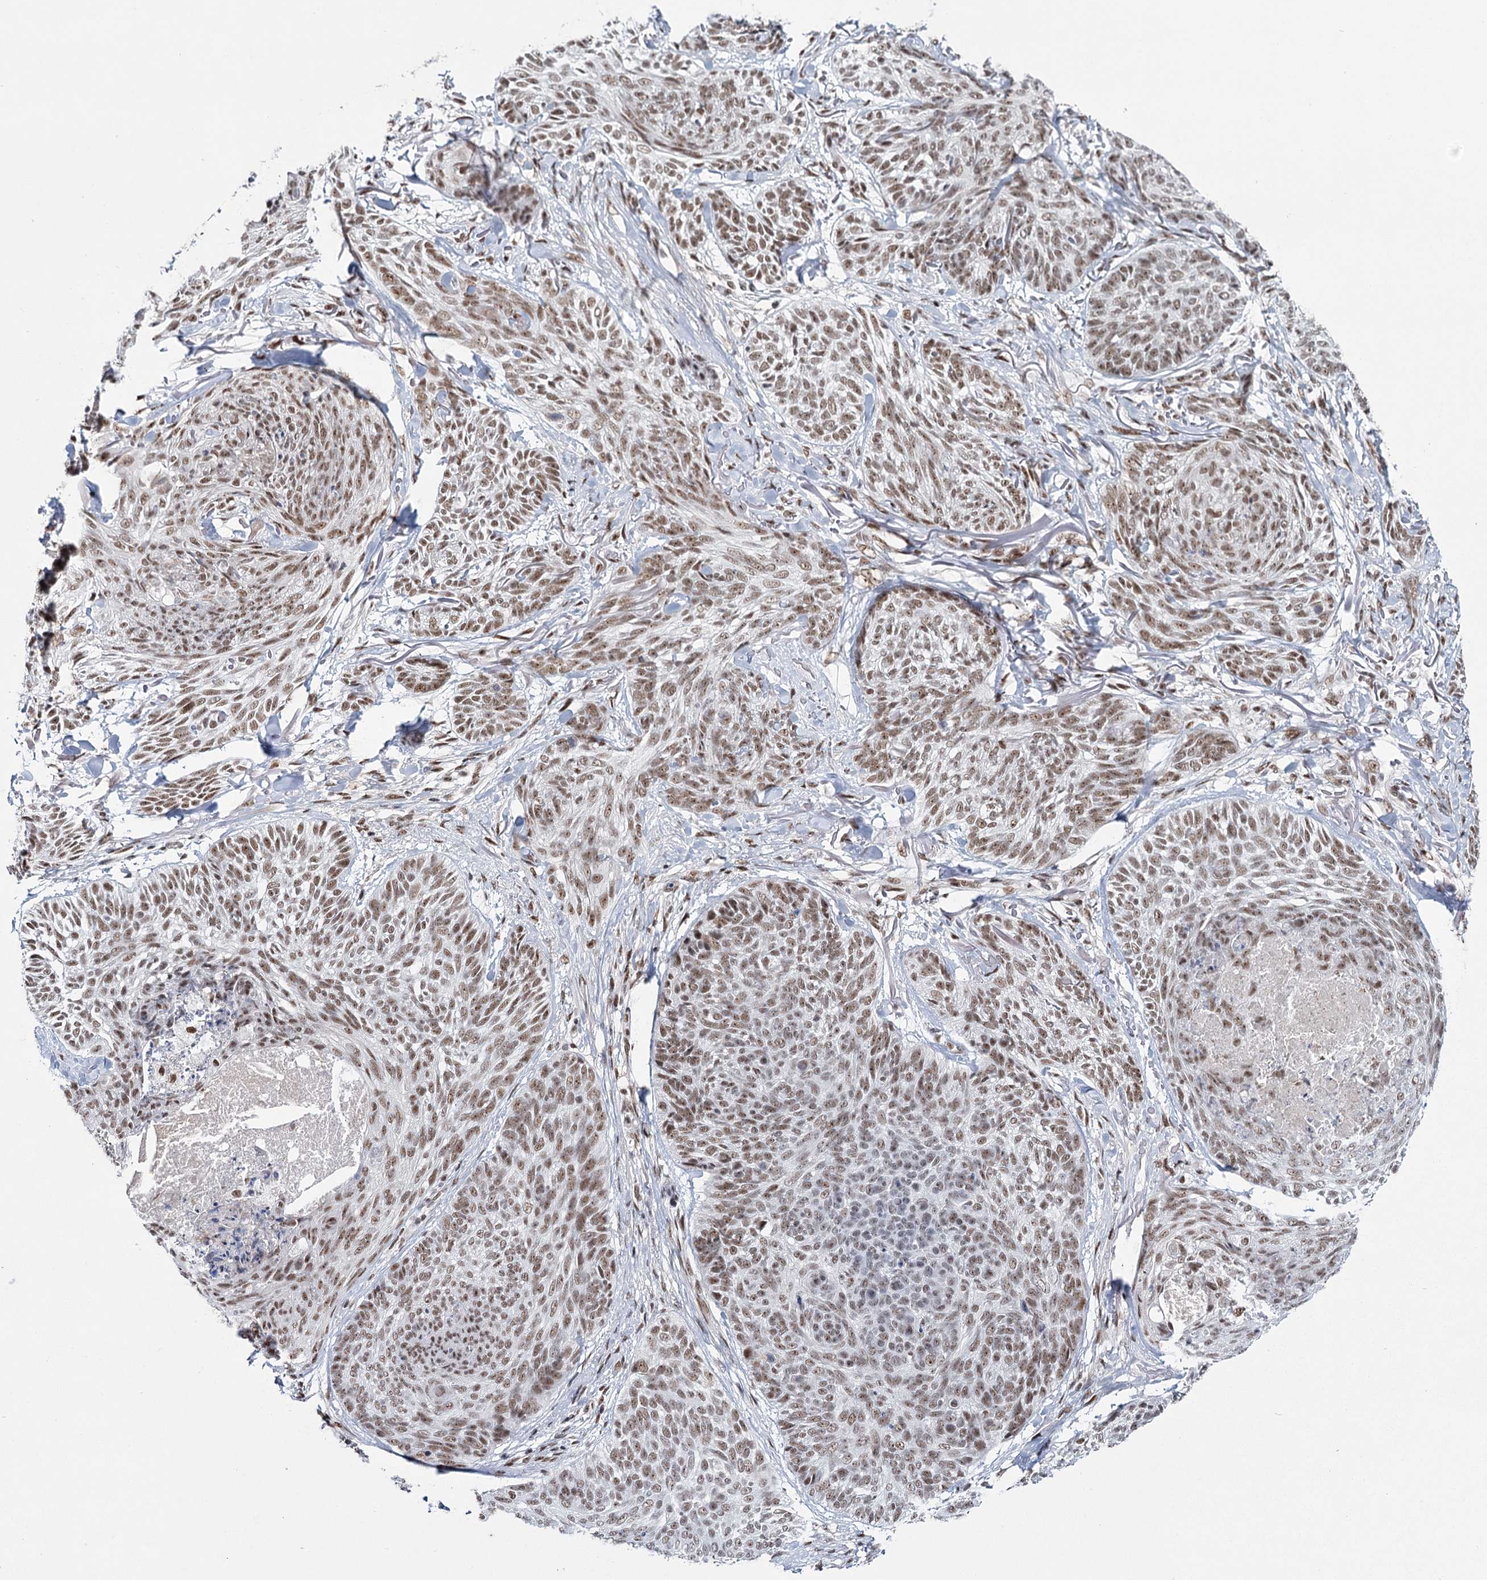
{"staining": {"intensity": "moderate", "quantity": ">75%", "location": "nuclear"}, "tissue": "skin cancer", "cell_type": "Tumor cells", "image_type": "cancer", "snomed": [{"axis": "morphology", "description": "Normal tissue, NOS"}, {"axis": "morphology", "description": "Basal cell carcinoma"}, {"axis": "topography", "description": "Skin"}], "caption": "Human skin cancer stained with a brown dye demonstrates moderate nuclear positive positivity in about >75% of tumor cells.", "gene": "SCAF8", "patient": {"sex": "male", "age": 66}}